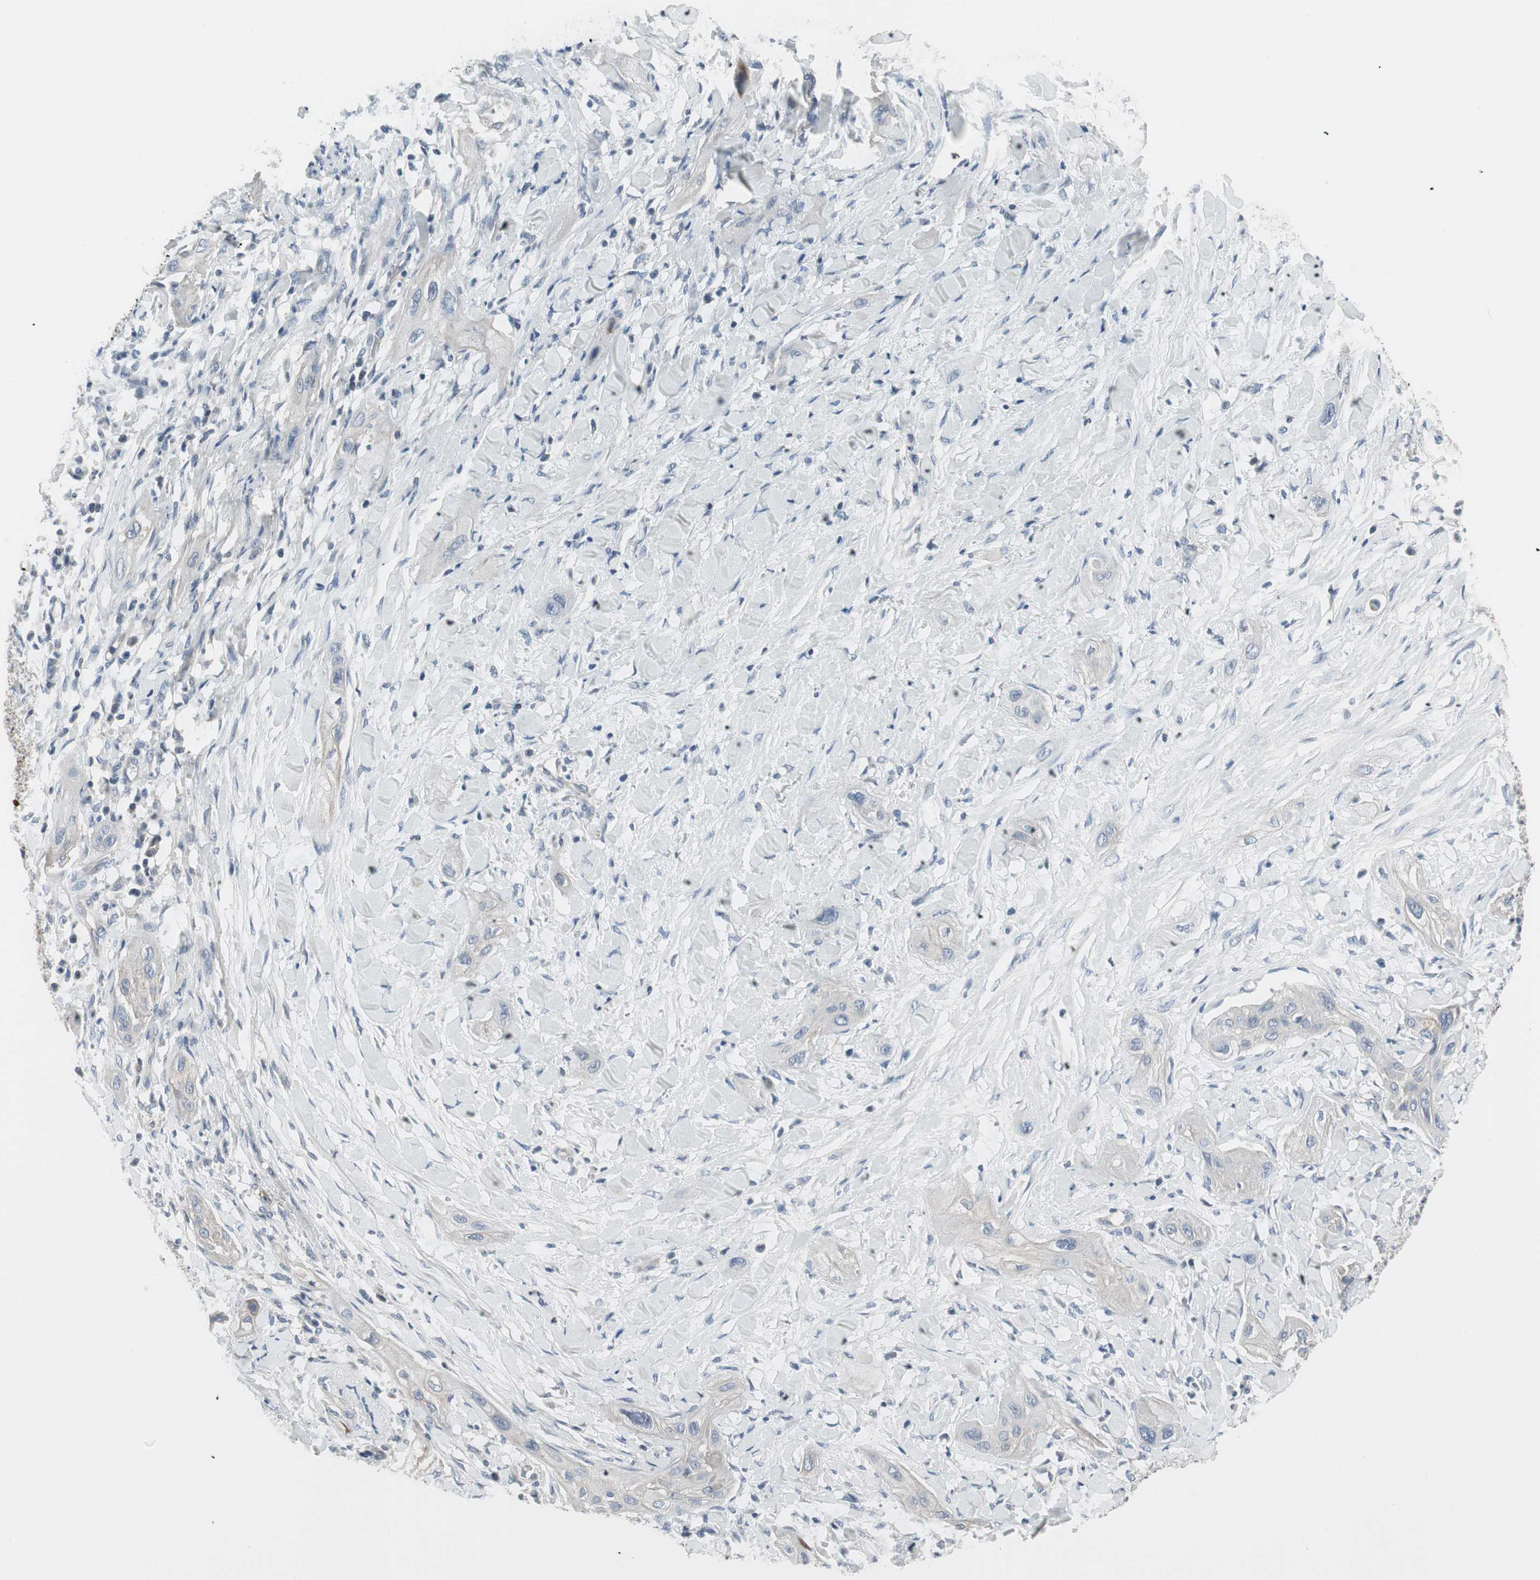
{"staining": {"intensity": "negative", "quantity": "none", "location": "none"}, "tissue": "lung cancer", "cell_type": "Tumor cells", "image_type": "cancer", "snomed": [{"axis": "morphology", "description": "Squamous cell carcinoma, NOS"}, {"axis": "topography", "description": "Lung"}], "caption": "Lung squamous cell carcinoma stained for a protein using immunohistochemistry reveals no expression tumor cells.", "gene": "PIGR", "patient": {"sex": "female", "age": 47}}